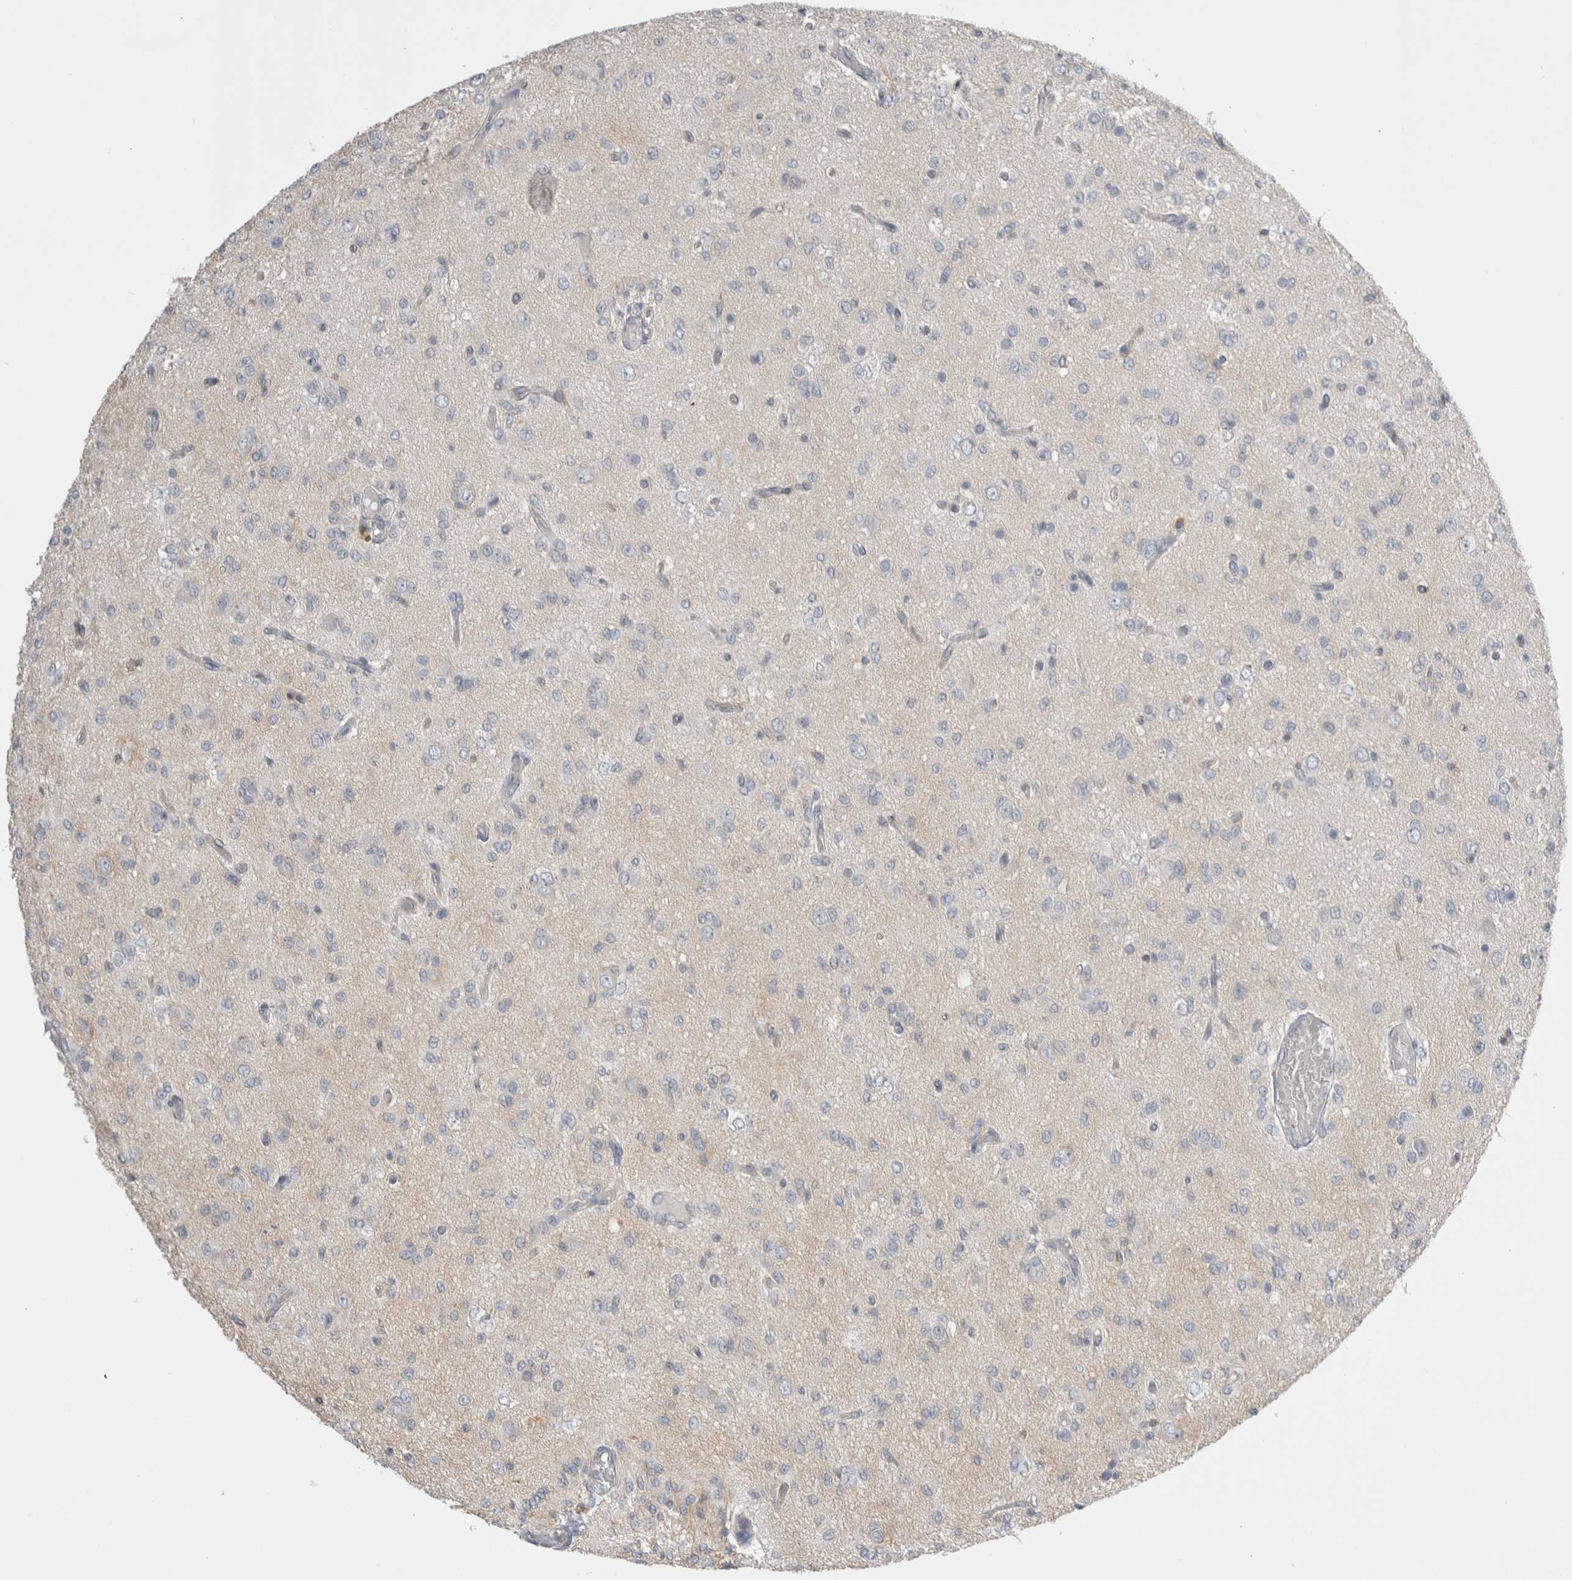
{"staining": {"intensity": "negative", "quantity": "none", "location": "none"}, "tissue": "glioma", "cell_type": "Tumor cells", "image_type": "cancer", "snomed": [{"axis": "morphology", "description": "Glioma, malignant, High grade"}, {"axis": "topography", "description": "Brain"}], "caption": "This is an IHC photomicrograph of high-grade glioma (malignant). There is no expression in tumor cells.", "gene": "VANGL1", "patient": {"sex": "female", "age": 59}}